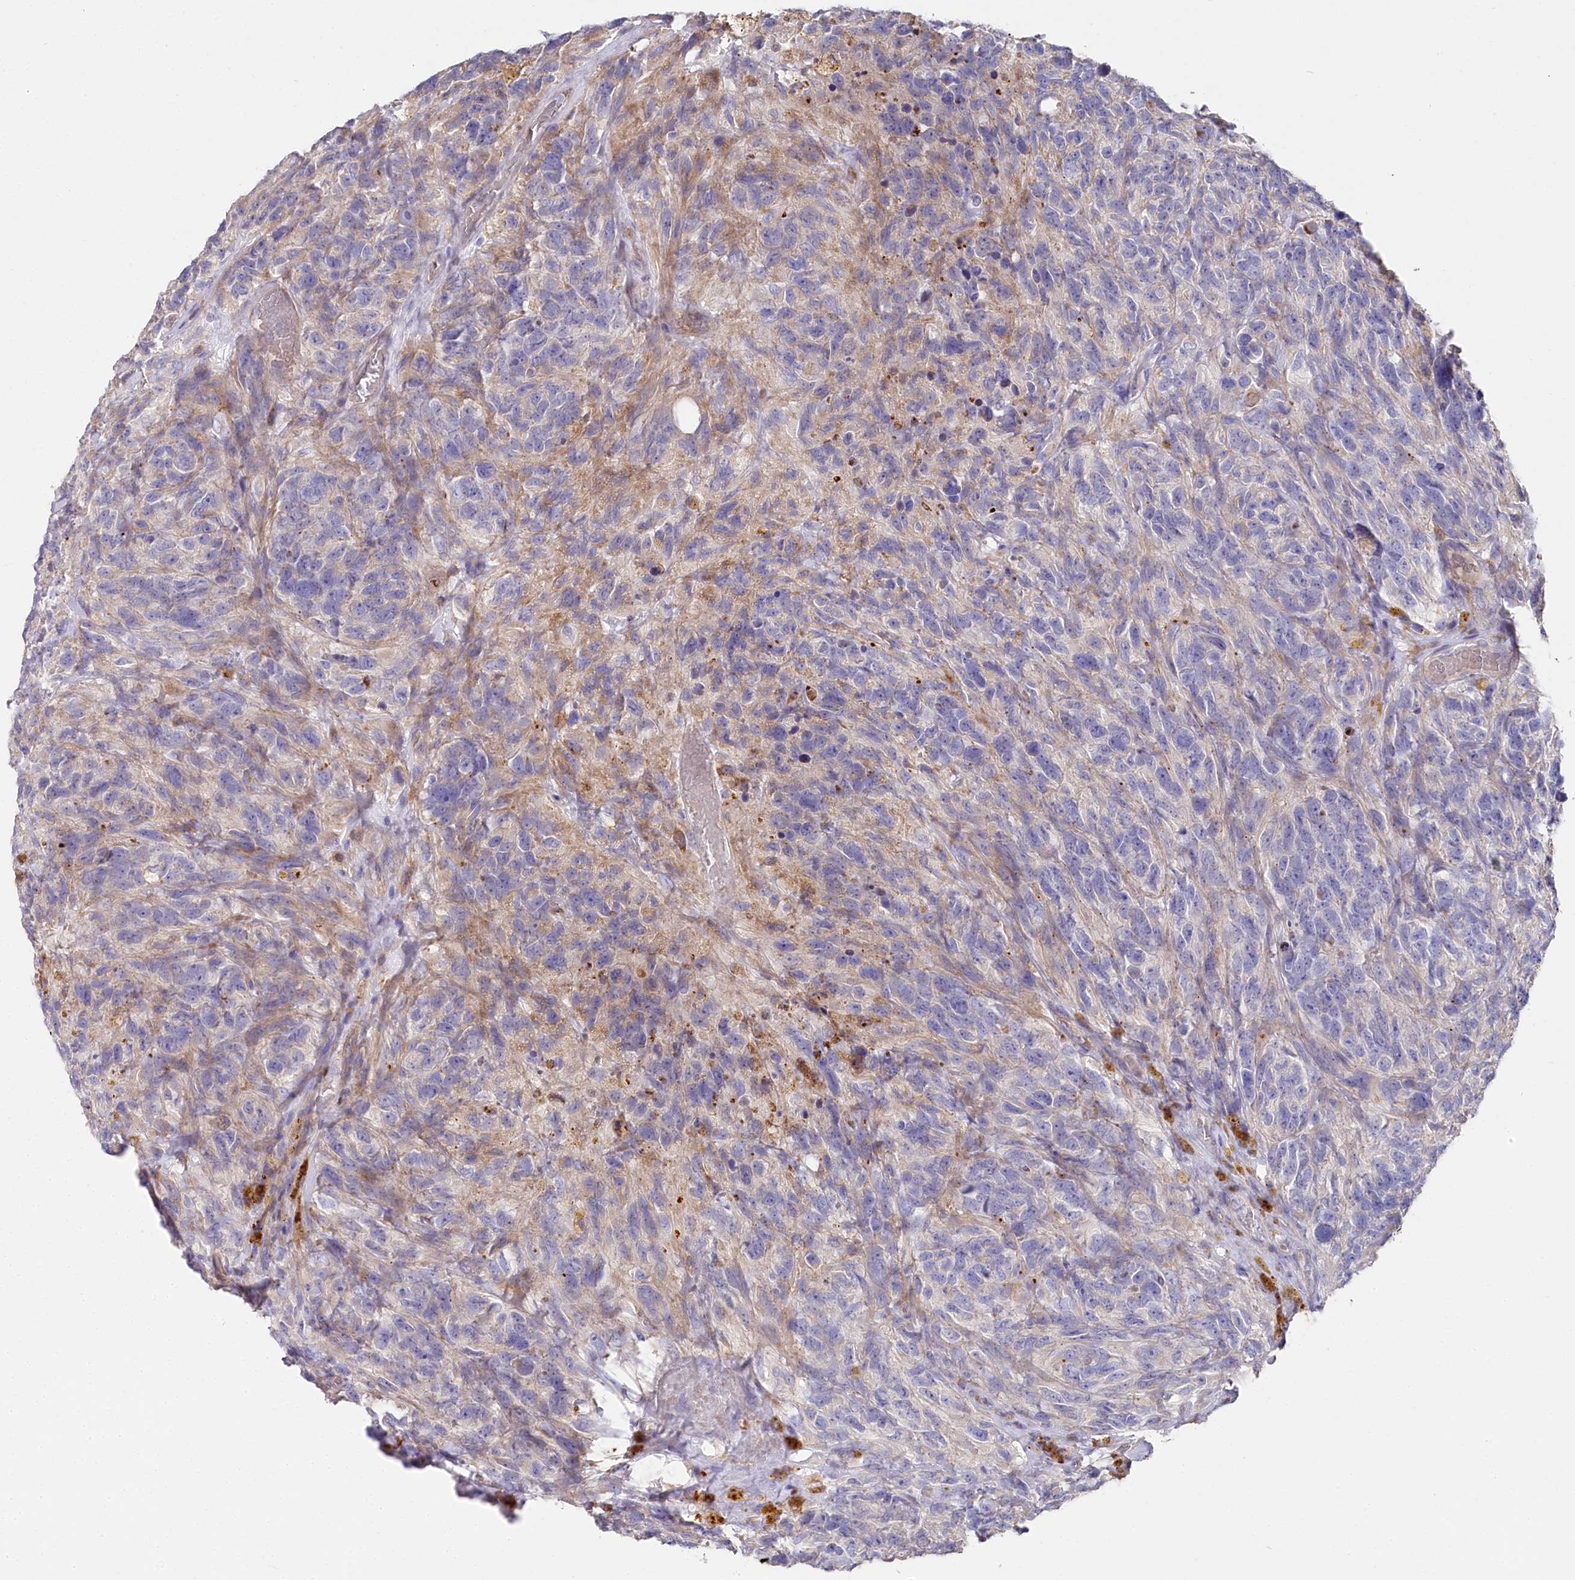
{"staining": {"intensity": "negative", "quantity": "none", "location": "none"}, "tissue": "glioma", "cell_type": "Tumor cells", "image_type": "cancer", "snomed": [{"axis": "morphology", "description": "Glioma, malignant, High grade"}, {"axis": "topography", "description": "Brain"}], "caption": "Immunohistochemistry (IHC) histopathology image of neoplastic tissue: glioma stained with DAB shows no significant protein positivity in tumor cells. Brightfield microscopy of immunohistochemistry (IHC) stained with DAB (3,3'-diaminobenzidine) (brown) and hematoxylin (blue), captured at high magnification.", "gene": "POGLUT1", "patient": {"sex": "male", "age": 69}}